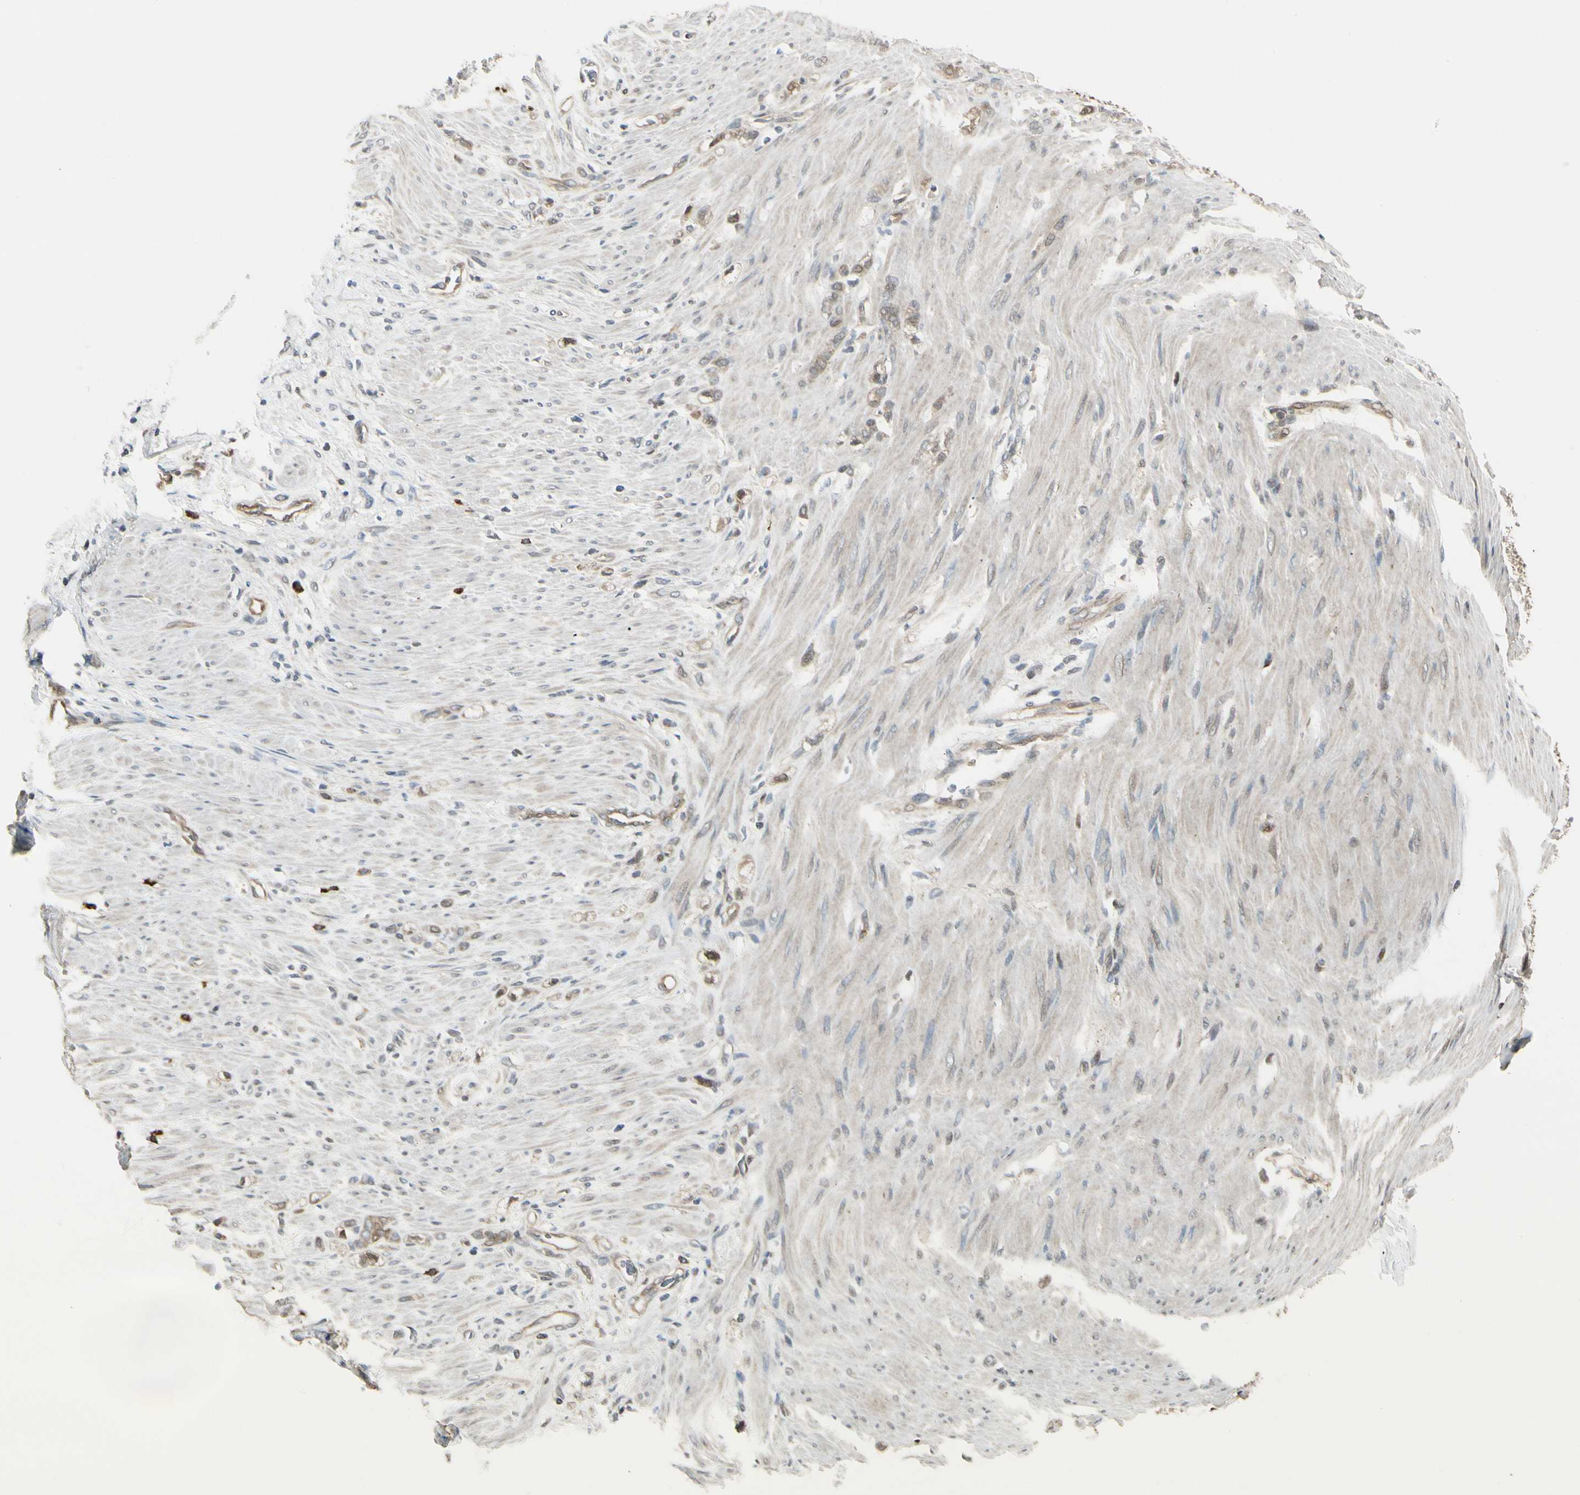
{"staining": {"intensity": "moderate", "quantity": ">75%", "location": "cytoplasmic/membranous"}, "tissue": "stomach cancer", "cell_type": "Tumor cells", "image_type": "cancer", "snomed": [{"axis": "morphology", "description": "Adenocarcinoma, NOS"}, {"axis": "topography", "description": "Stomach"}], "caption": "Immunohistochemical staining of stomach cancer demonstrates moderate cytoplasmic/membranous protein expression in approximately >75% of tumor cells. Using DAB (3,3'-diaminobenzidine) (brown) and hematoxylin (blue) stains, captured at high magnification using brightfield microscopy.", "gene": "EVC", "patient": {"sex": "male", "age": 82}}